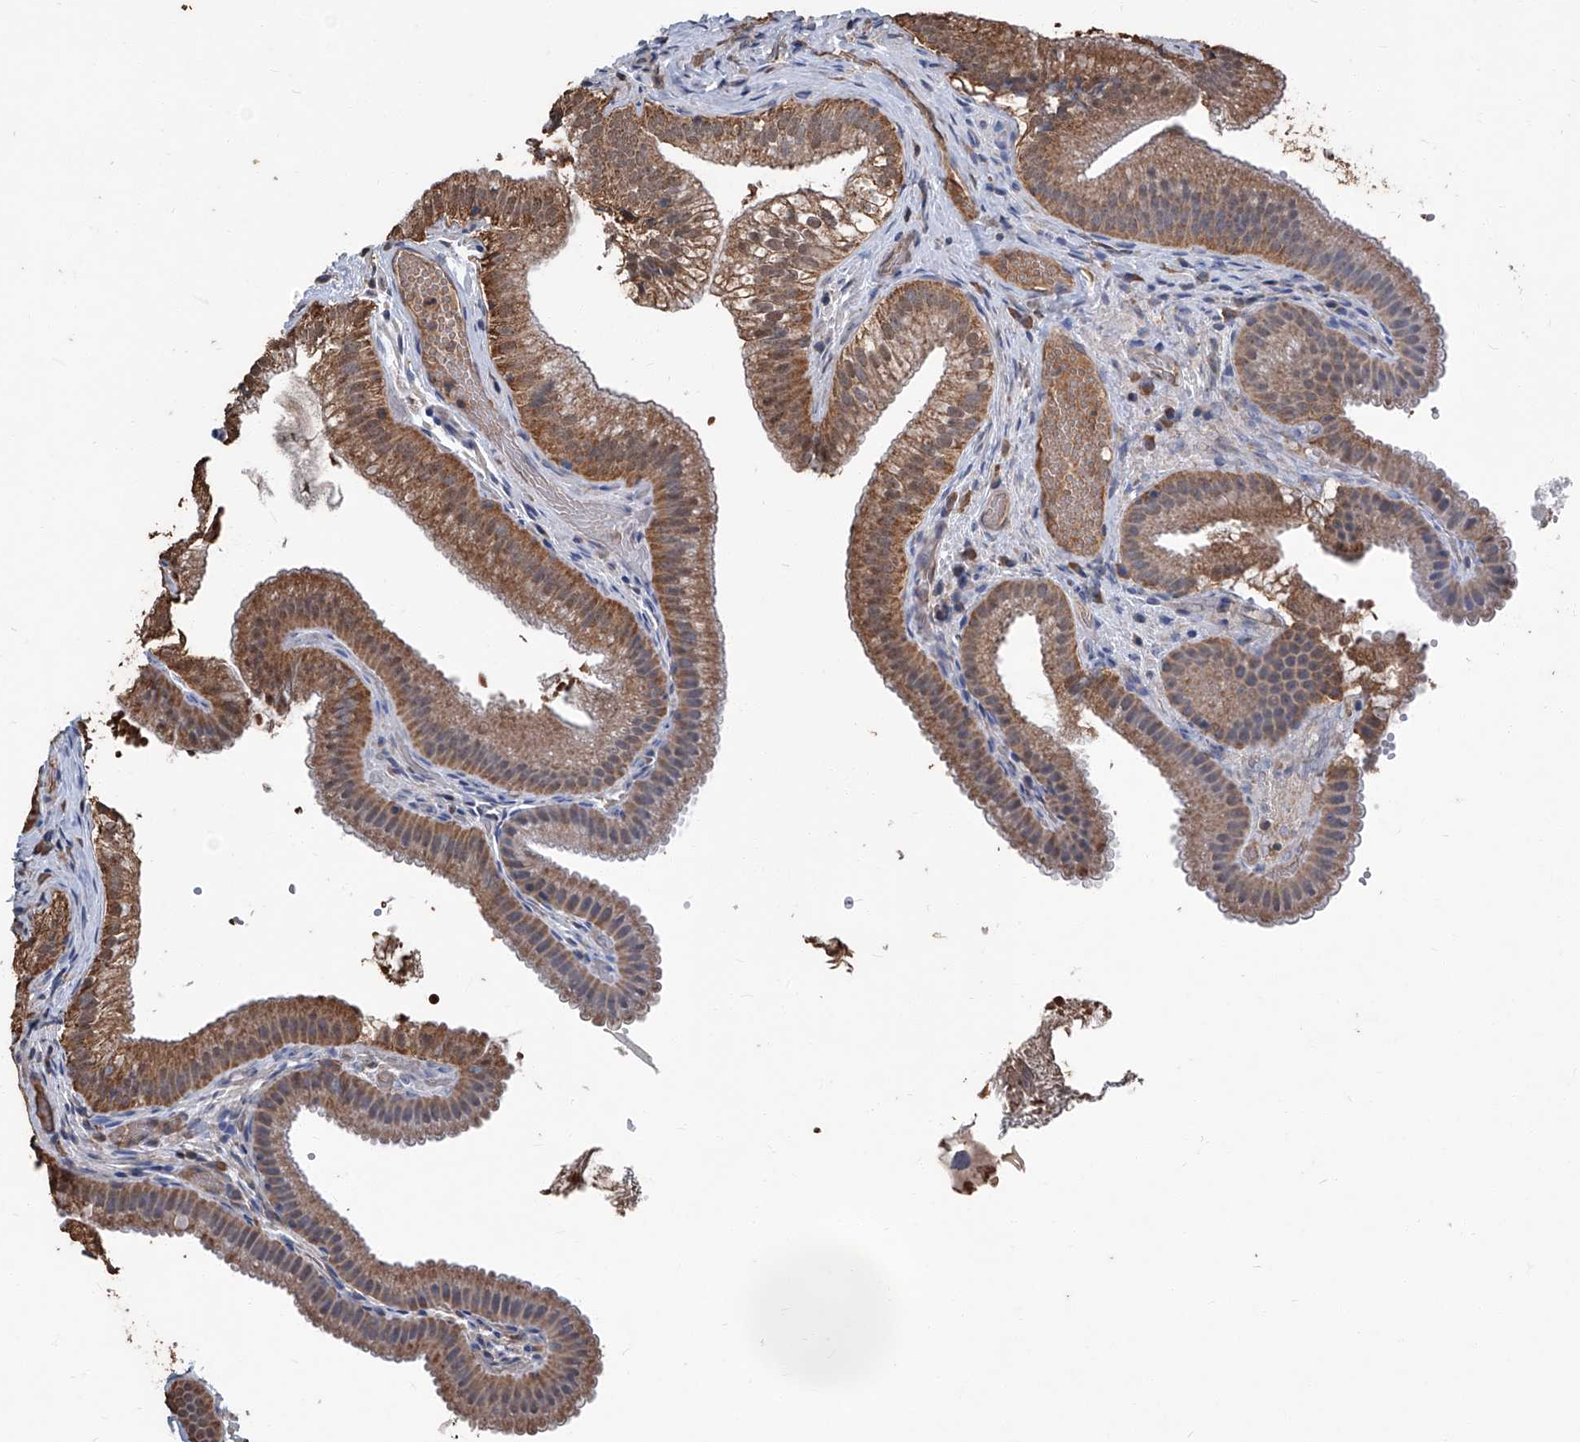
{"staining": {"intensity": "moderate", "quantity": ">75%", "location": "cytoplasmic/membranous"}, "tissue": "gallbladder", "cell_type": "Glandular cells", "image_type": "normal", "snomed": [{"axis": "morphology", "description": "Normal tissue, NOS"}, {"axis": "topography", "description": "Gallbladder"}], "caption": "This image demonstrates IHC staining of unremarkable human gallbladder, with medium moderate cytoplasmic/membranous positivity in approximately >75% of glandular cells.", "gene": "STARD7", "patient": {"sex": "female", "age": 30}}